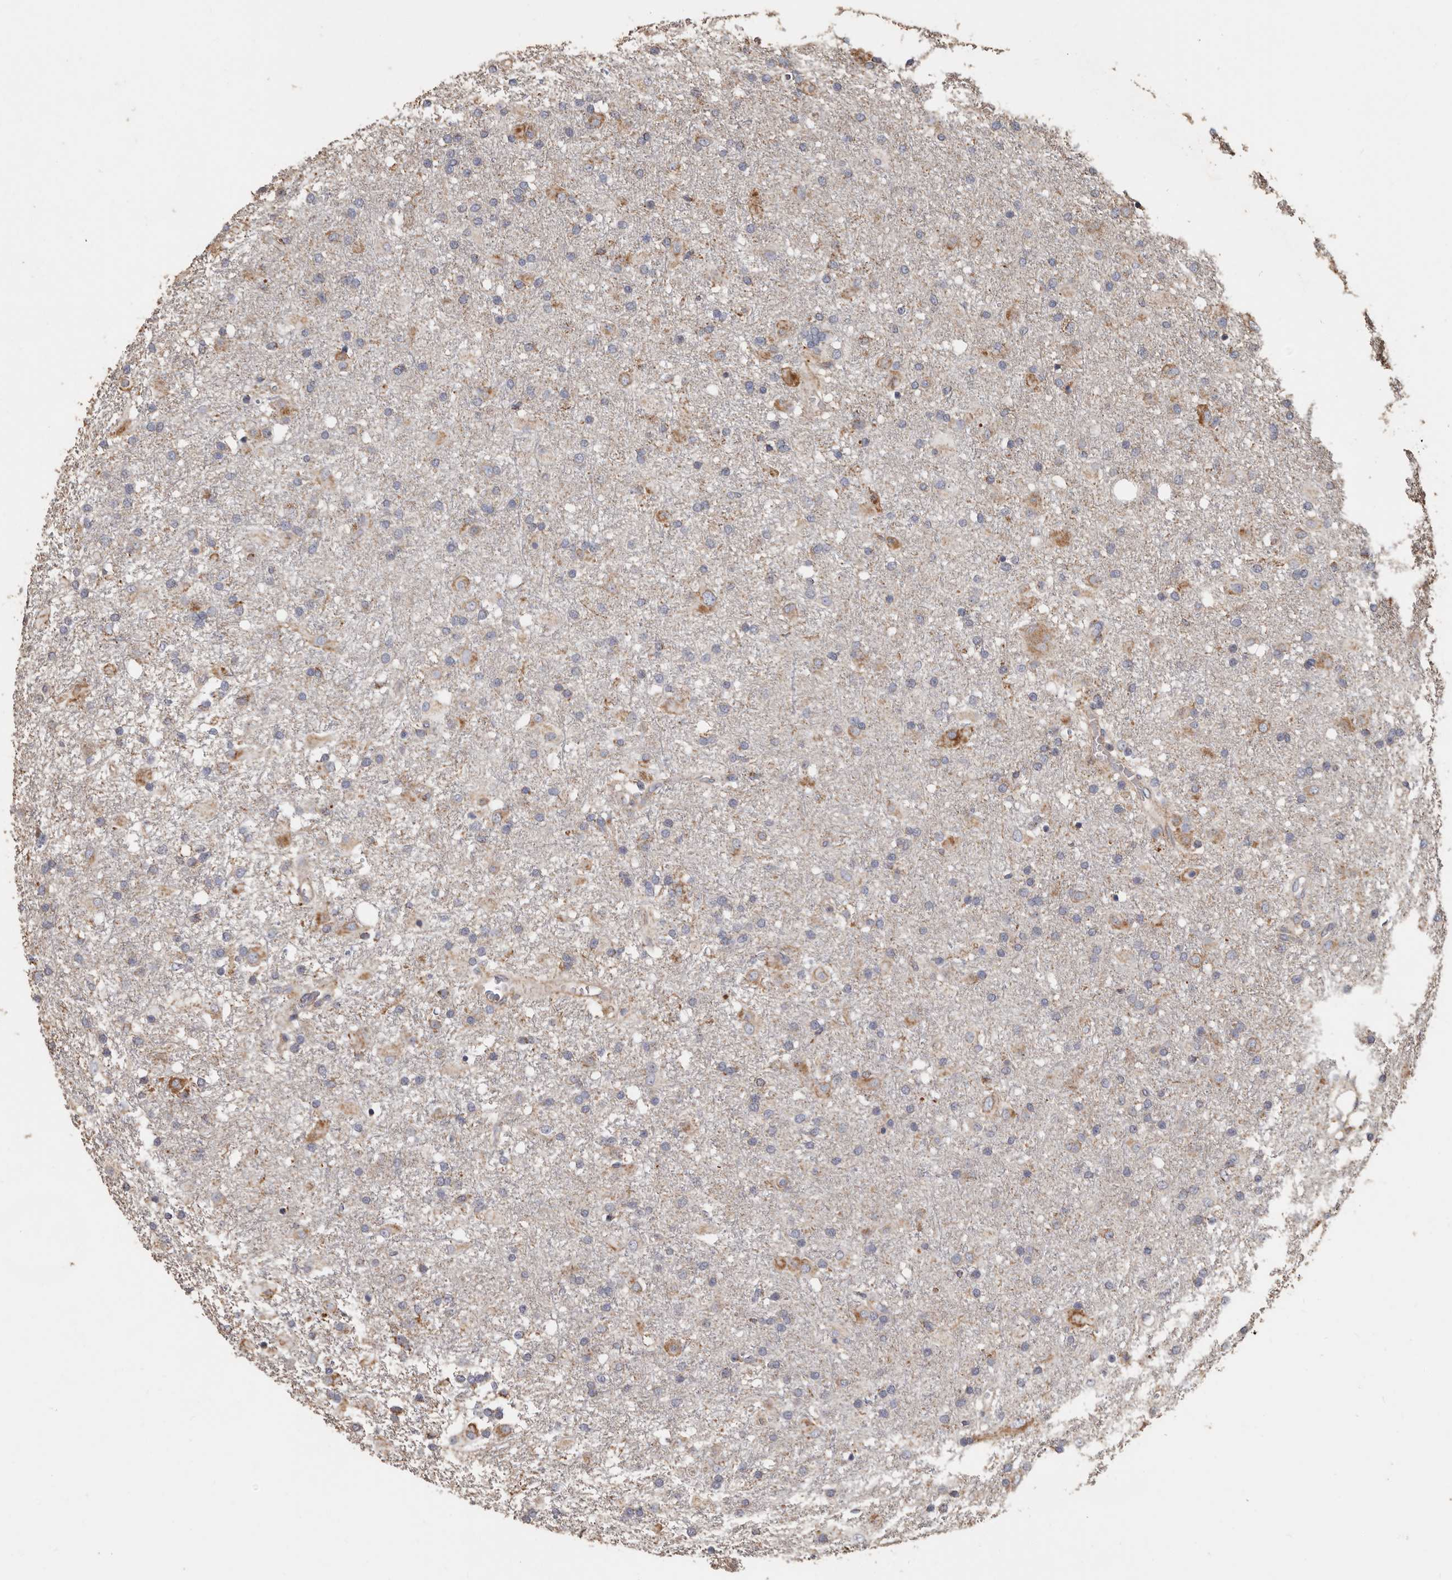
{"staining": {"intensity": "weak", "quantity": "<25%", "location": "cytoplasmic/membranous"}, "tissue": "glioma", "cell_type": "Tumor cells", "image_type": "cancer", "snomed": [{"axis": "morphology", "description": "Glioma, malignant, Low grade"}, {"axis": "topography", "description": "Brain"}], "caption": "IHC micrograph of neoplastic tissue: human malignant low-grade glioma stained with DAB exhibits no significant protein positivity in tumor cells.", "gene": "OSGIN2", "patient": {"sex": "male", "age": 65}}